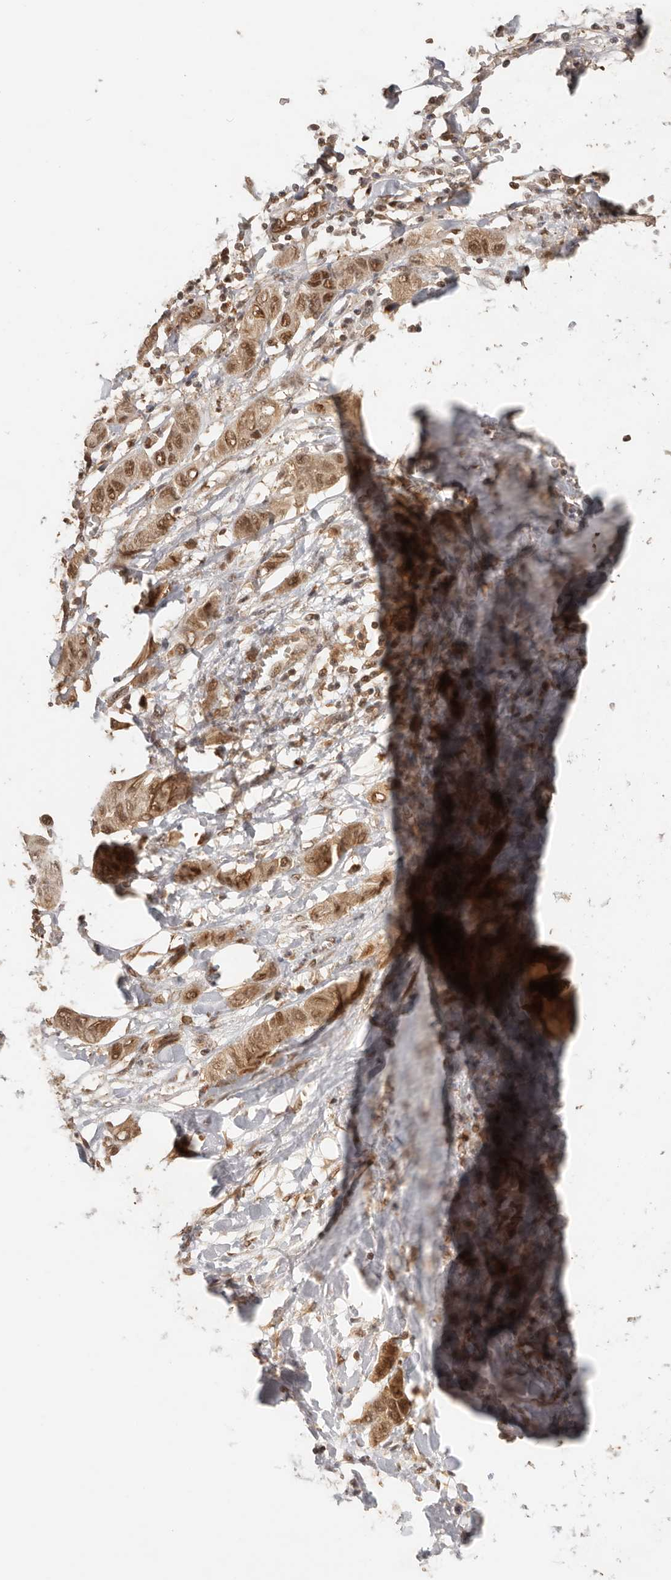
{"staining": {"intensity": "moderate", "quantity": ">75%", "location": "cytoplasmic/membranous,nuclear"}, "tissue": "liver cancer", "cell_type": "Tumor cells", "image_type": "cancer", "snomed": [{"axis": "morphology", "description": "Cholangiocarcinoma"}, {"axis": "topography", "description": "Liver"}], "caption": "Liver cancer stained with a brown dye exhibits moderate cytoplasmic/membranous and nuclear positive positivity in approximately >75% of tumor cells.", "gene": "PSMA5", "patient": {"sex": "female", "age": 52}}